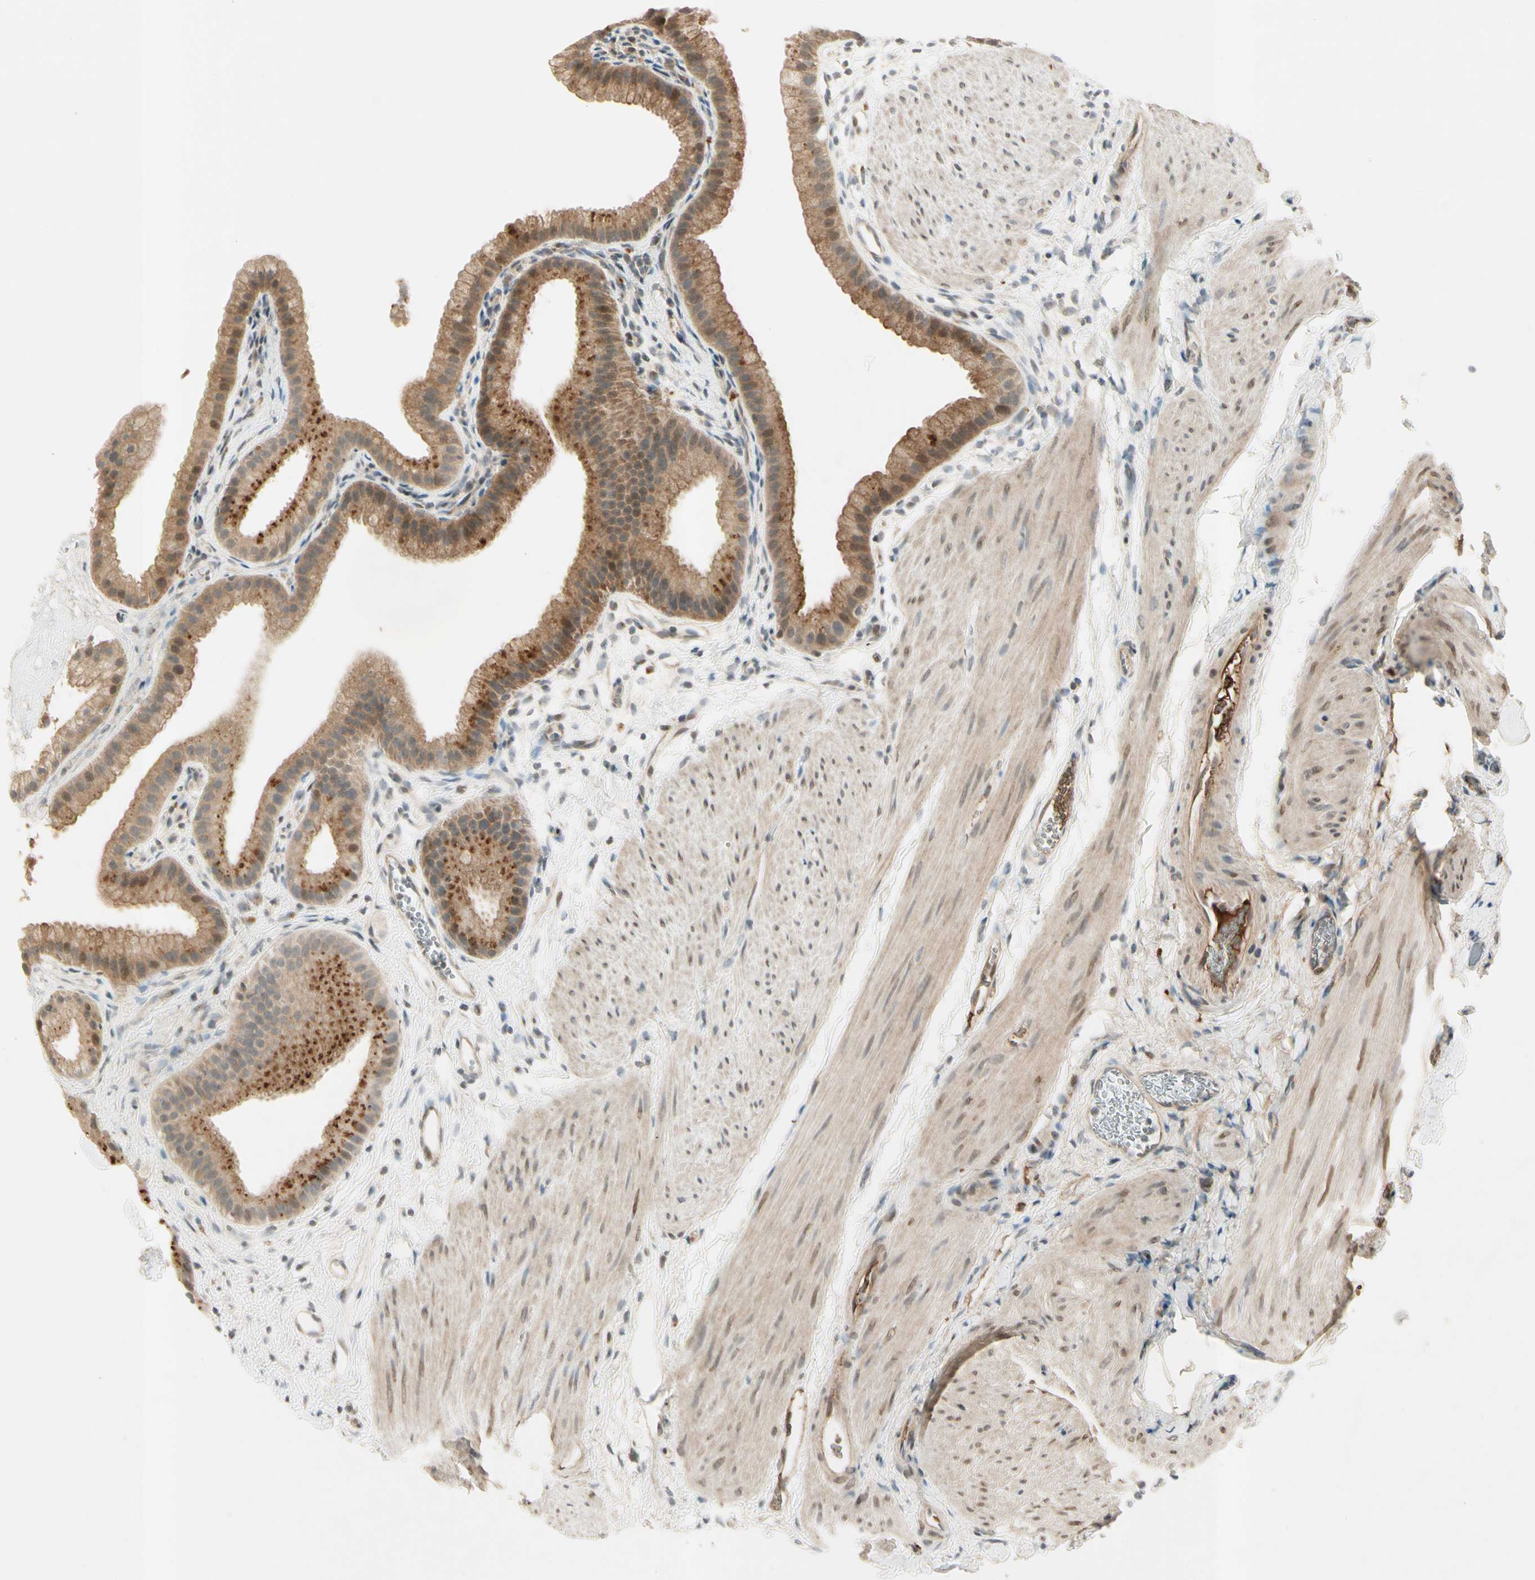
{"staining": {"intensity": "moderate", "quantity": ">75%", "location": "cytoplasmic/membranous"}, "tissue": "gallbladder", "cell_type": "Glandular cells", "image_type": "normal", "snomed": [{"axis": "morphology", "description": "Normal tissue, NOS"}, {"axis": "topography", "description": "Gallbladder"}], "caption": "This histopathology image shows unremarkable gallbladder stained with immunohistochemistry to label a protein in brown. The cytoplasmic/membranous of glandular cells show moderate positivity for the protein. Nuclei are counter-stained blue.", "gene": "ICAM5", "patient": {"sex": "female", "age": 64}}